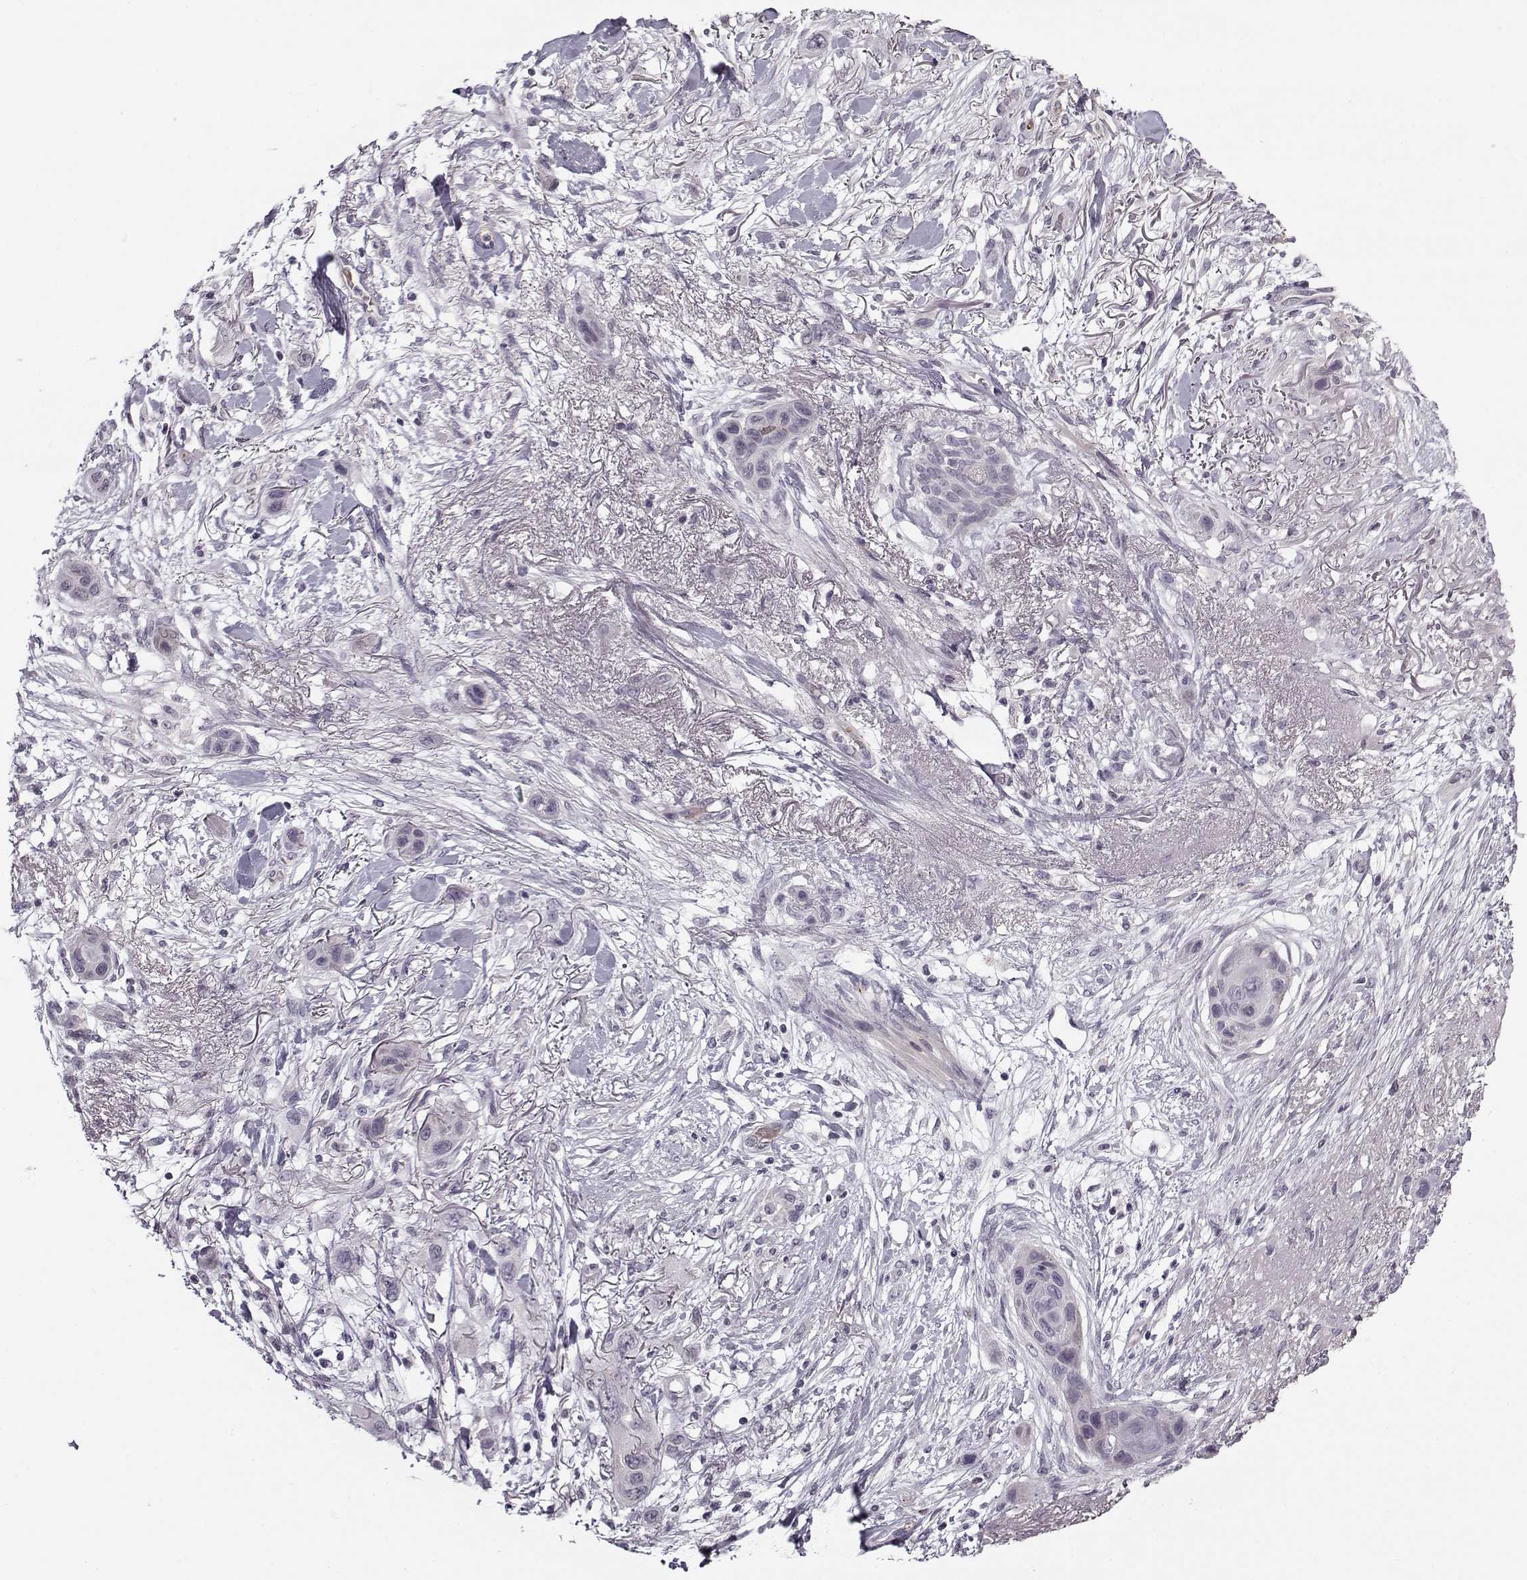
{"staining": {"intensity": "negative", "quantity": "none", "location": "none"}, "tissue": "skin cancer", "cell_type": "Tumor cells", "image_type": "cancer", "snomed": [{"axis": "morphology", "description": "Squamous cell carcinoma, NOS"}, {"axis": "topography", "description": "Skin"}], "caption": "IHC of human skin squamous cell carcinoma demonstrates no expression in tumor cells.", "gene": "SNCA", "patient": {"sex": "male", "age": 79}}